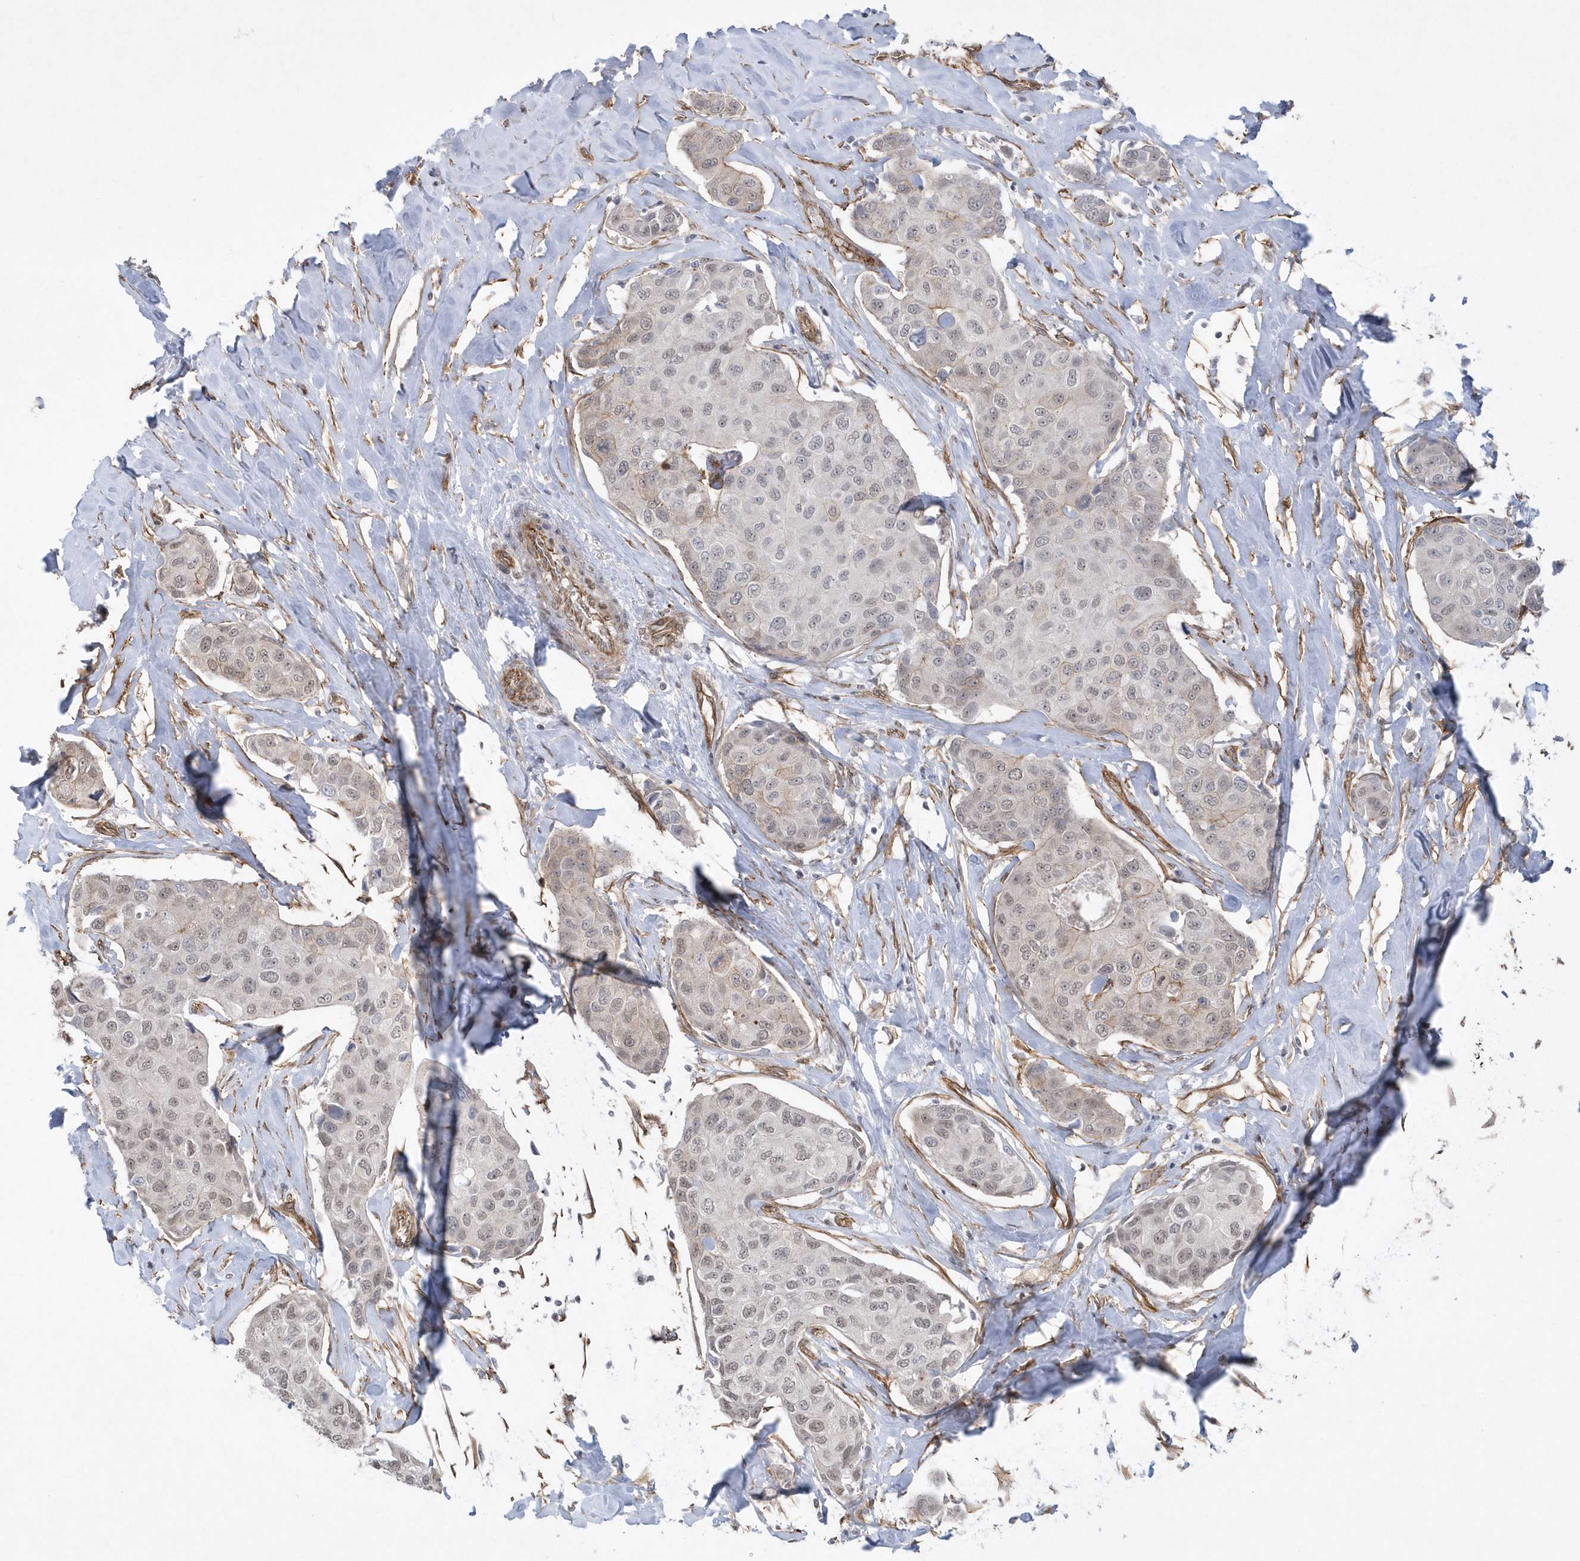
{"staining": {"intensity": "negative", "quantity": "none", "location": "none"}, "tissue": "breast cancer", "cell_type": "Tumor cells", "image_type": "cancer", "snomed": [{"axis": "morphology", "description": "Duct carcinoma"}, {"axis": "topography", "description": "Breast"}], "caption": "The immunohistochemistry (IHC) histopathology image has no significant expression in tumor cells of breast cancer tissue. (DAB immunohistochemistry, high magnification).", "gene": "RAI14", "patient": {"sex": "female", "age": 80}}